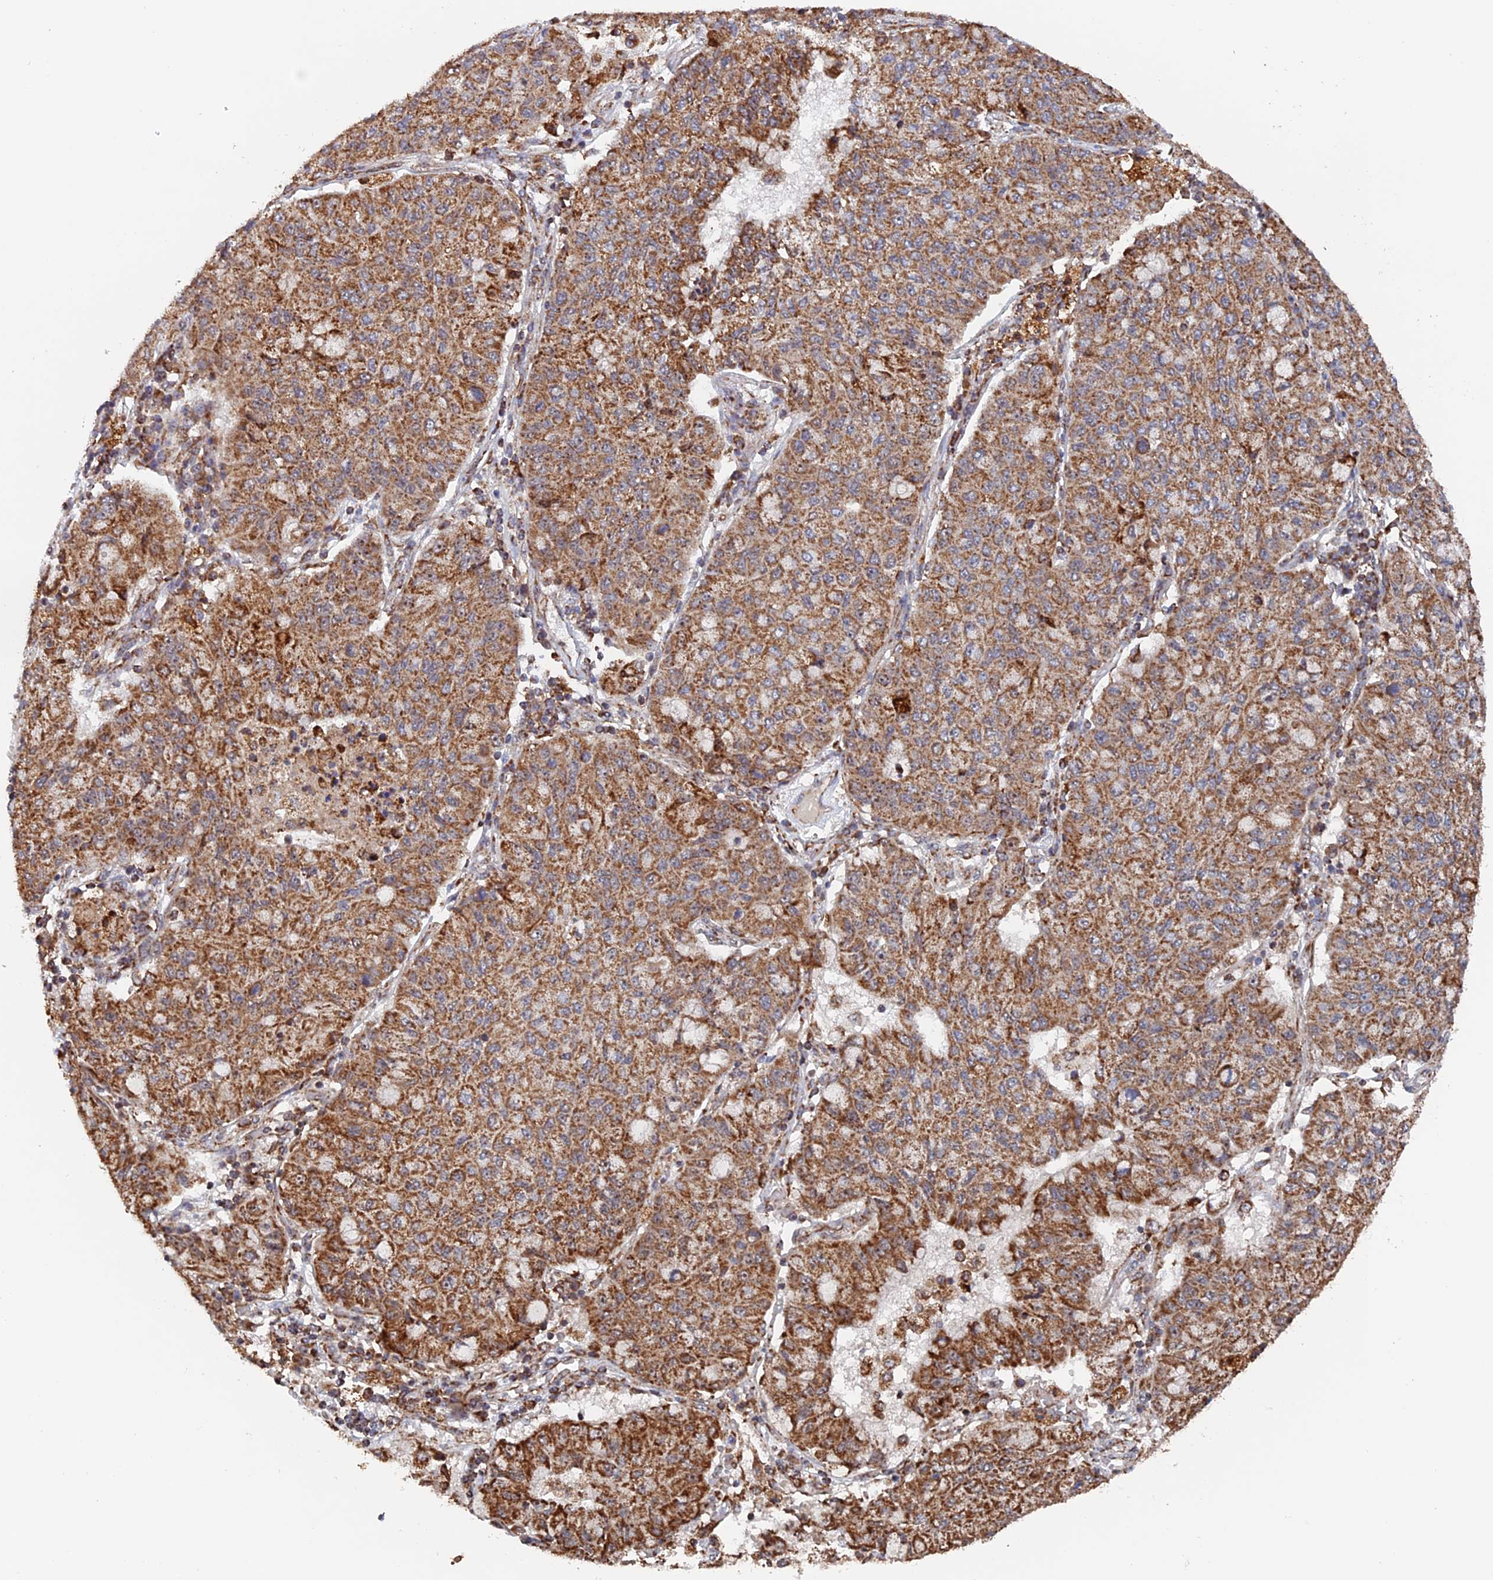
{"staining": {"intensity": "moderate", "quantity": ">75%", "location": "cytoplasmic/membranous"}, "tissue": "lung cancer", "cell_type": "Tumor cells", "image_type": "cancer", "snomed": [{"axis": "morphology", "description": "Squamous cell carcinoma, NOS"}, {"axis": "topography", "description": "Lung"}], "caption": "Immunohistochemical staining of human lung cancer displays medium levels of moderate cytoplasmic/membranous protein staining in about >75% of tumor cells.", "gene": "DTYMK", "patient": {"sex": "male", "age": 74}}